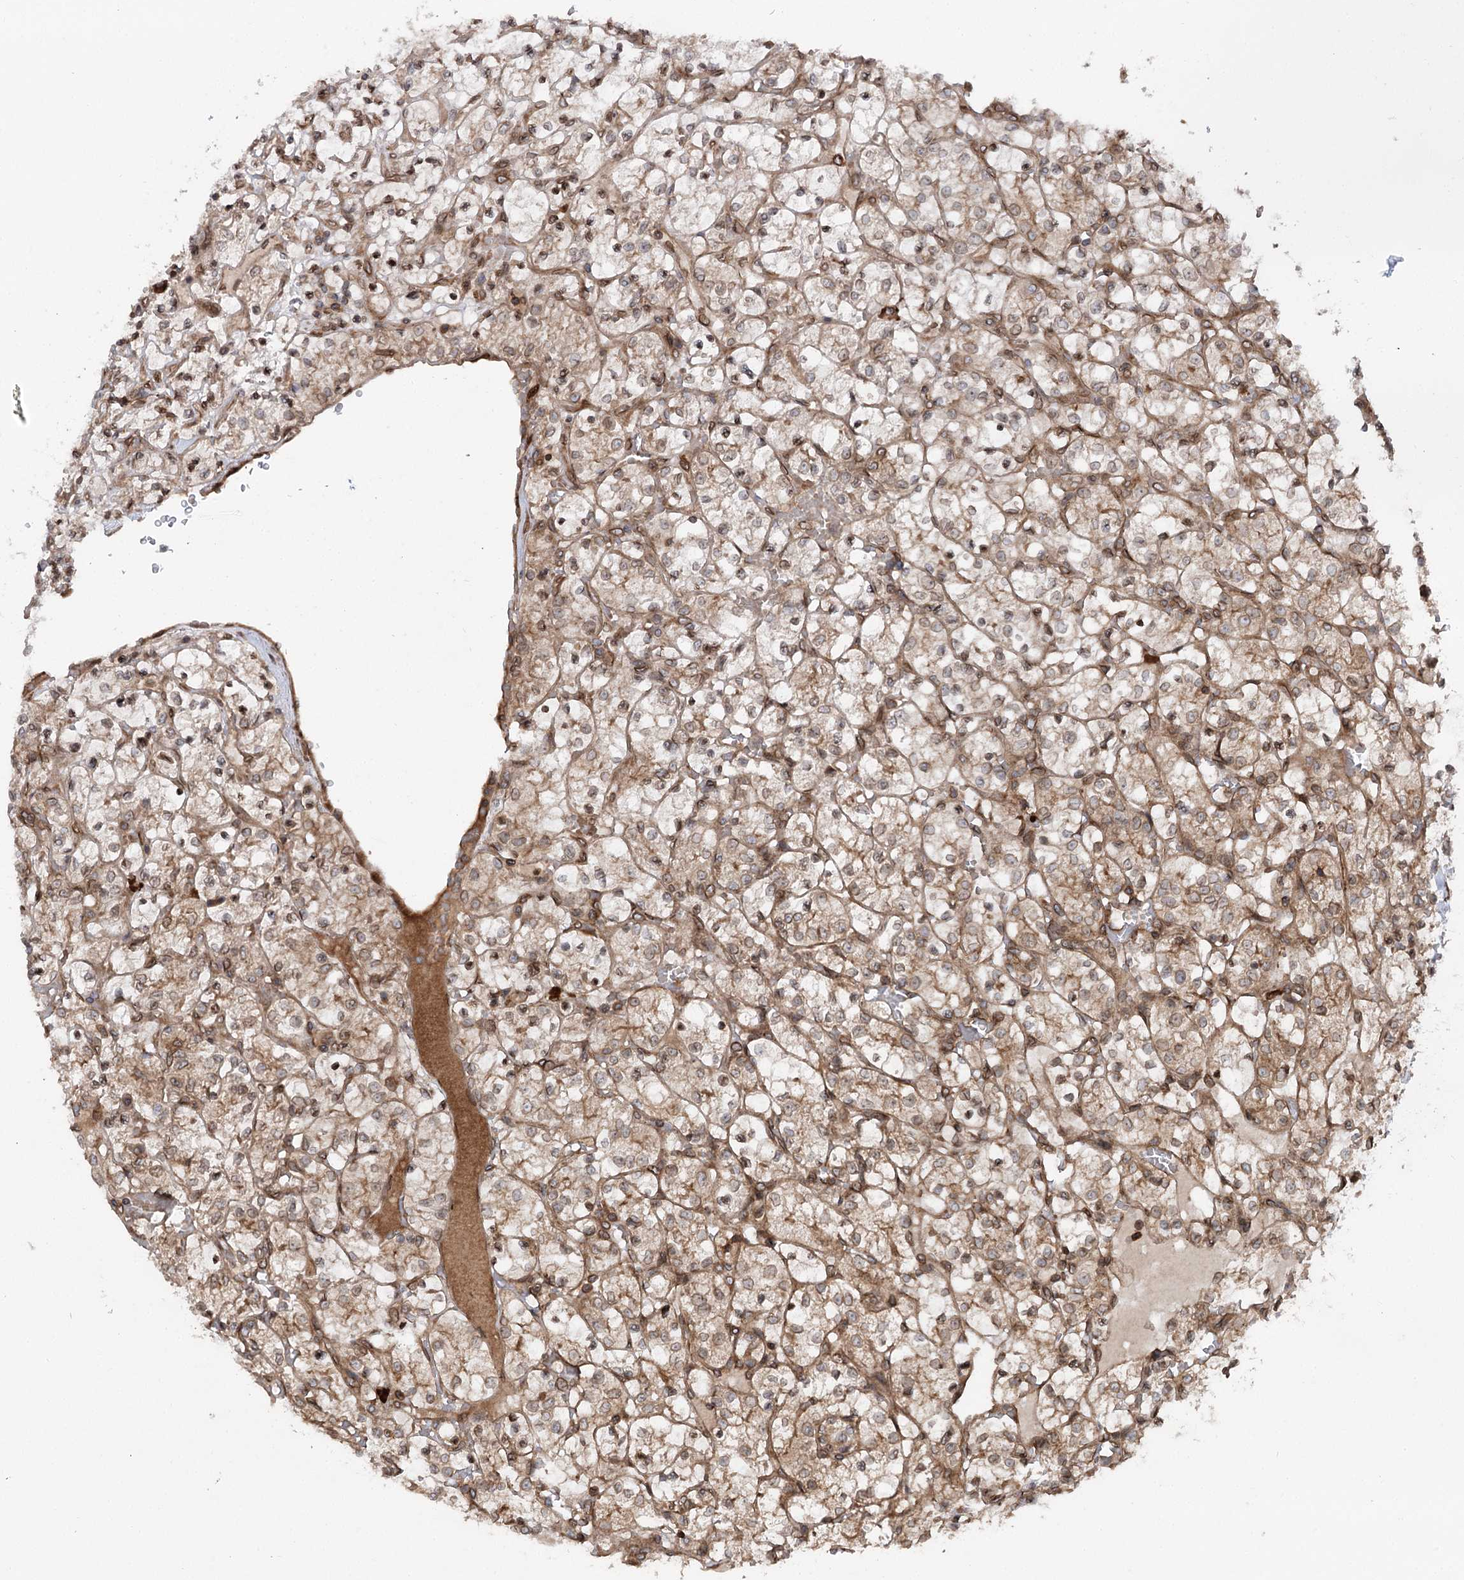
{"staining": {"intensity": "moderate", "quantity": ">75%", "location": "cytoplasmic/membranous,nuclear"}, "tissue": "renal cancer", "cell_type": "Tumor cells", "image_type": "cancer", "snomed": [{"axis": "morphology", "description": "Adenocarcinoma, NOS"}, {"axis": "topography", "description": "Kidney"}], "caption": "An immunohistochemistry micrograph of tumor tissue is shown. Protein staining in brown labels moderate cytoplasmic/membranous and nuclear positivity in renal cancer (adenocarcinoma) within tumor cells.", "gene": "FGFR1OP2", "patient": {"sex": "female", "age": 69}}